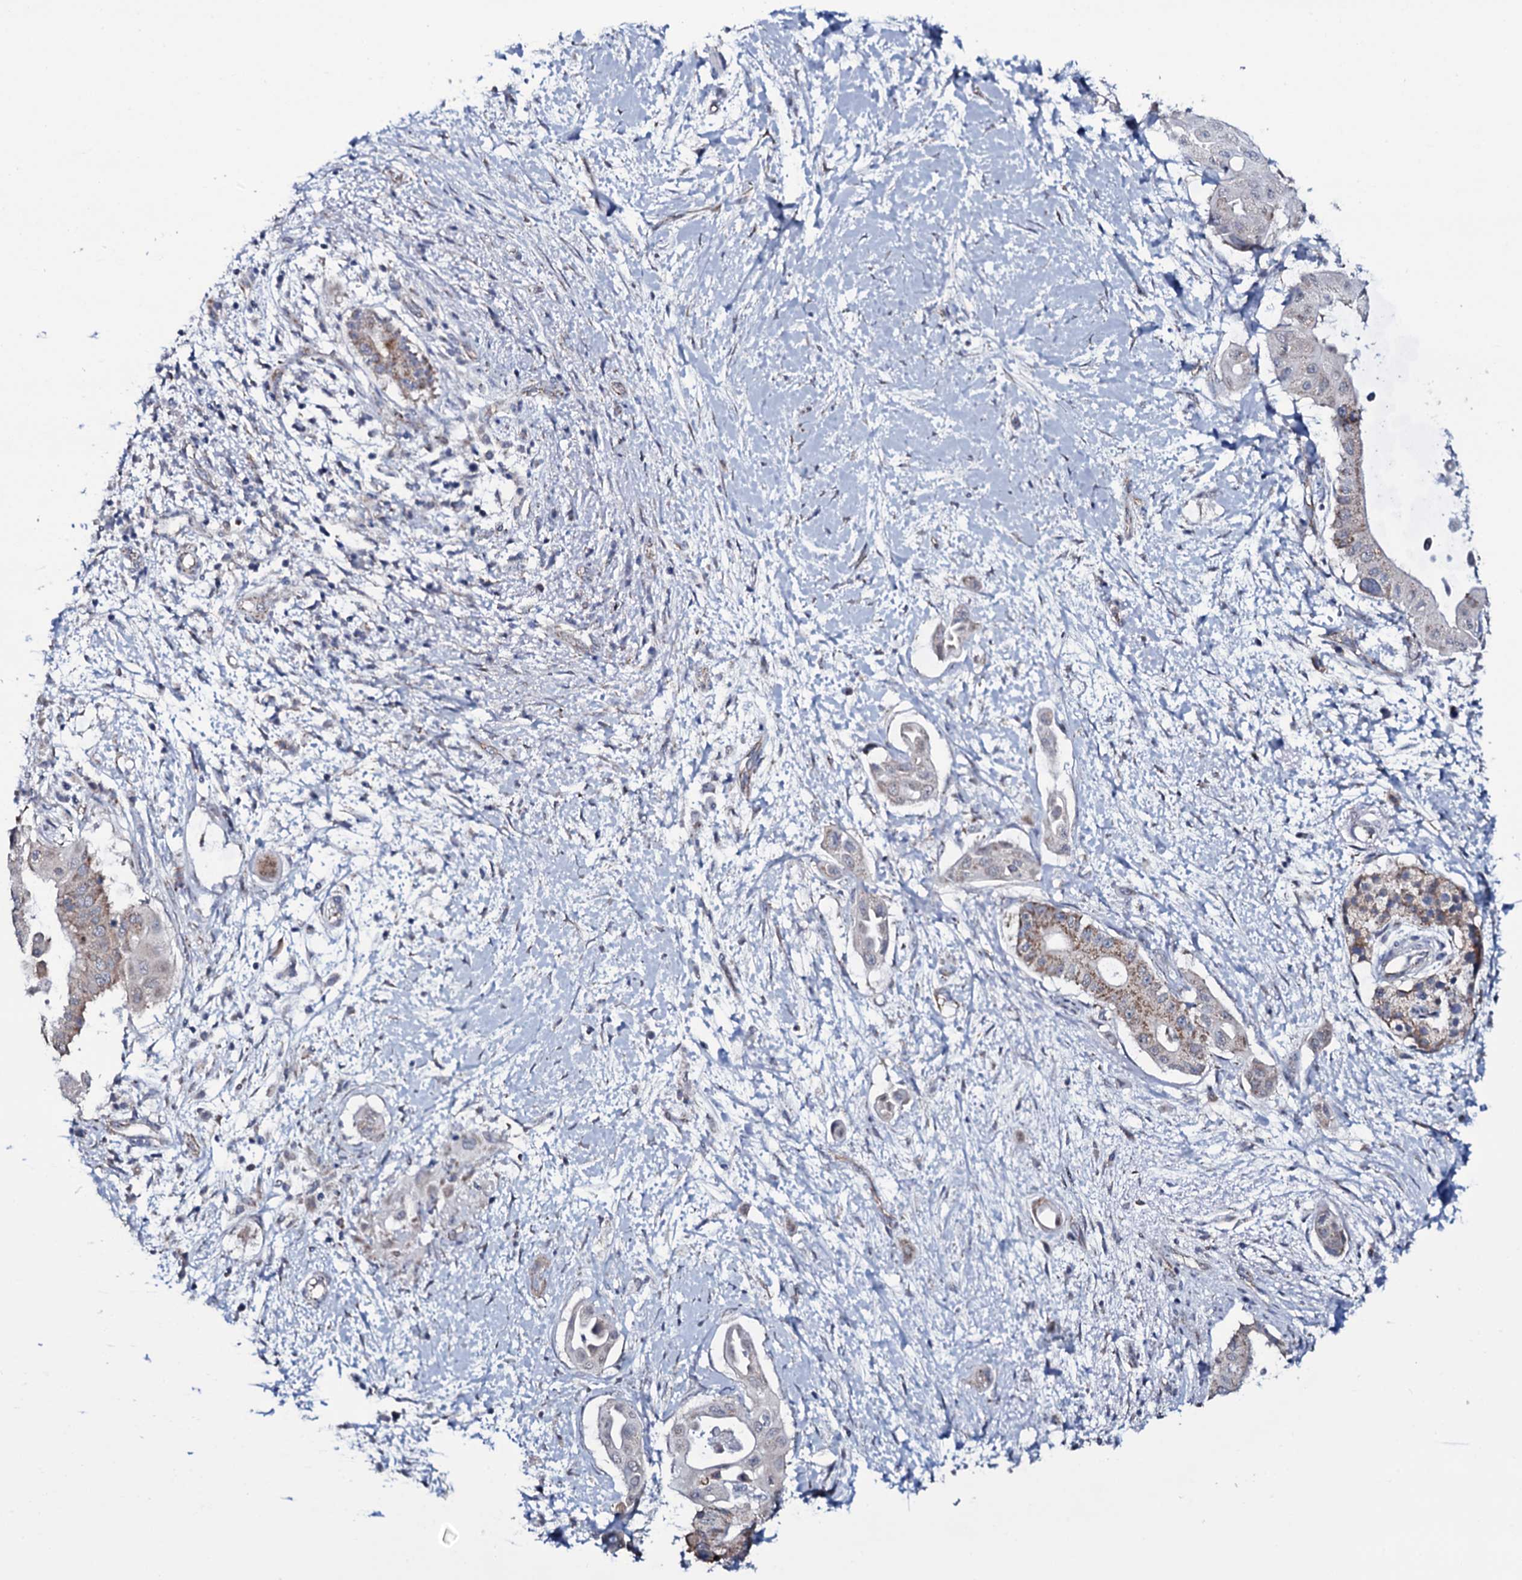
{"staining": {"intensity": "weak", "quantity": "25%-75%", "location": "cytoplasmic/membranous"}, "tissue": "pancreatic cancer", "cell_type": "Tumor cells", "image_type": "cancer", "snomed": [{"axis": "morphology", "description": "Adenocarcinoma, NOS"}, {"axis": "topography", "description": "Pancreas"}], "caption": "This photomicrograph shows immunohistochemistry staining of human pancreatic cancer (adenocarcinoma), with low weak cytoplasmic/membranous expression in approximately 25%-75% of tumor cells.", "gene": "WIPF3", "patient": {"sex": "male", "age": 68}}